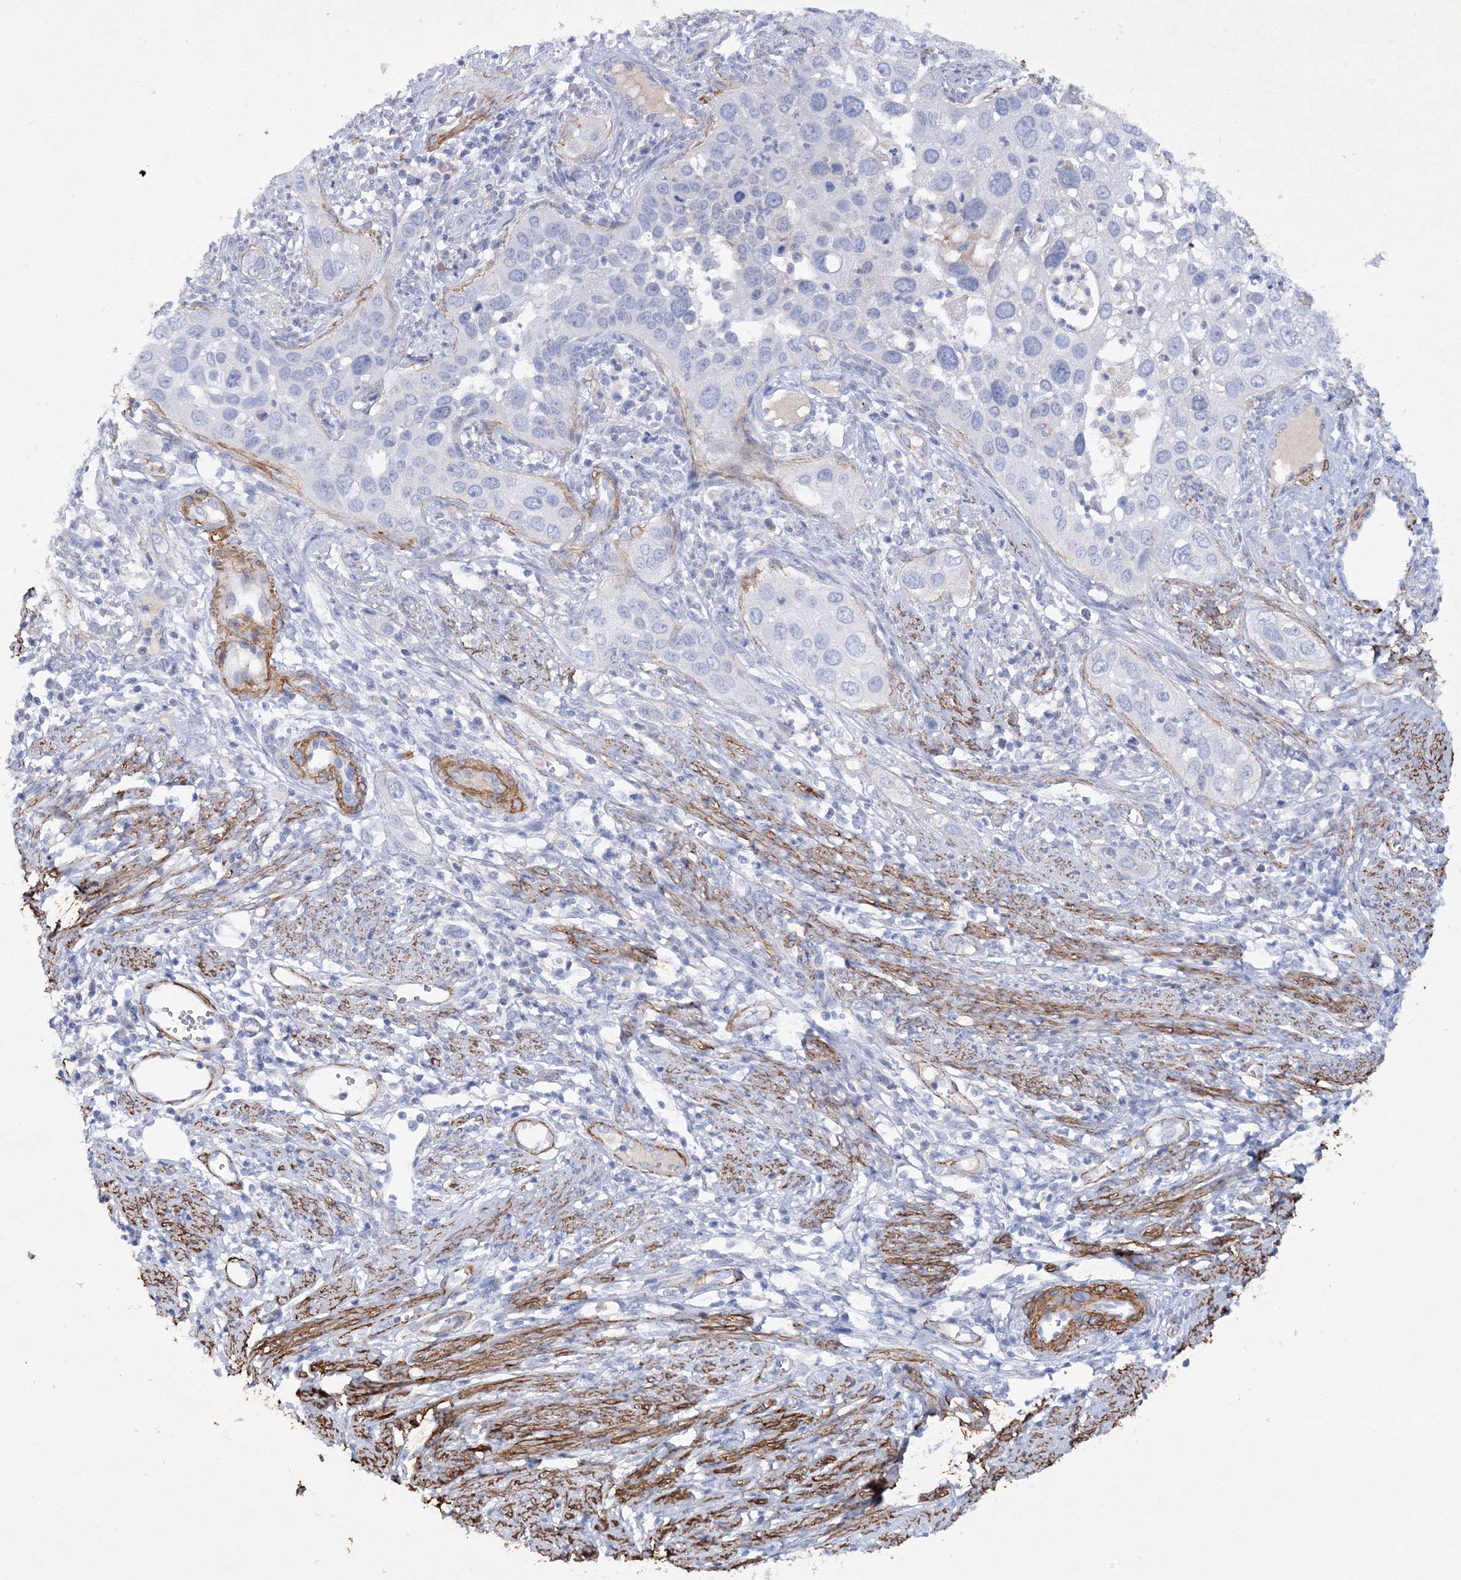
{"staining": {"intensity": "negative", "quantity": "none", "location": "none"}, "tissue": "cervical cancer", "cell_type": "Tumor cells", "image_type": "cancer", "snomed": [{"axis": "morphology", "description": "Squamous cell carcinoma, NOS"}, {"axis": "topography", "description": "Cervix"}], "caption": "Cervical squamous cell carcinoma stained for a protein using IHC demonstrates no positivity tumor cells.", "gene": "RTN2", "patient": {"sex": "female", "age": 34}}